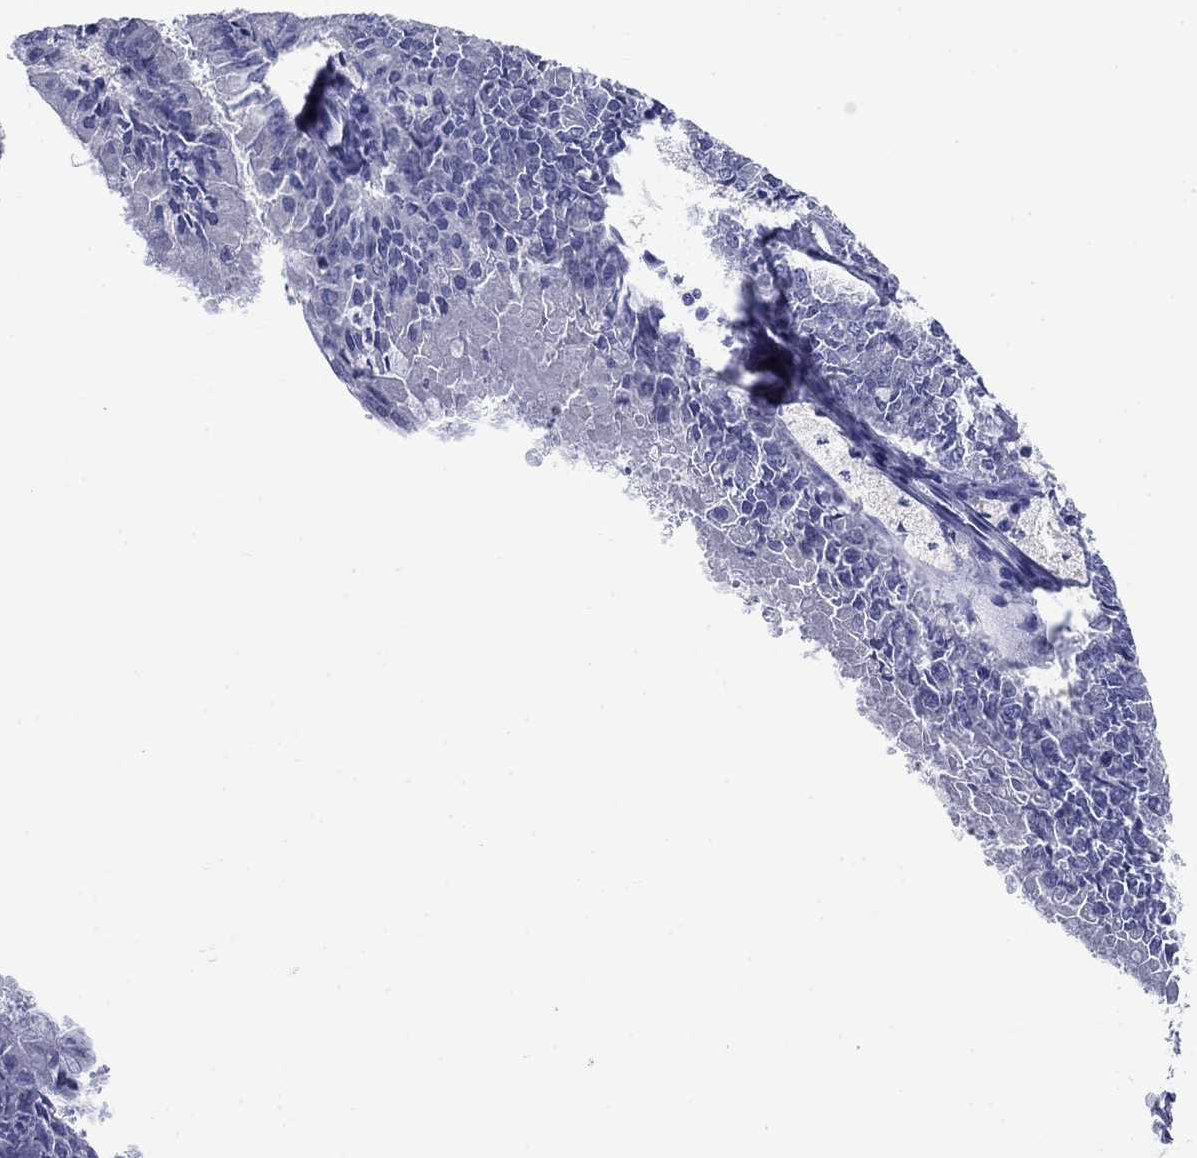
{"staining": {"intensity": "negative", "quantity": "none", "location": "none"}, "tissue": "endometrial cancer", "cell_type": "Tumor cells", "image_type": "cancer", "snomed": [{"axis": "morphology", "description": "Adenocarcinoma, NOS"}, {"axis": "topography", "description": "Endometrium"}], "caption": "The photomicrograph demonstrates no staining of tumor cells in adenocarcinoma (endometrial).", "gene": "PRKCG", "patient": {"sex": "female", "age": 57}}